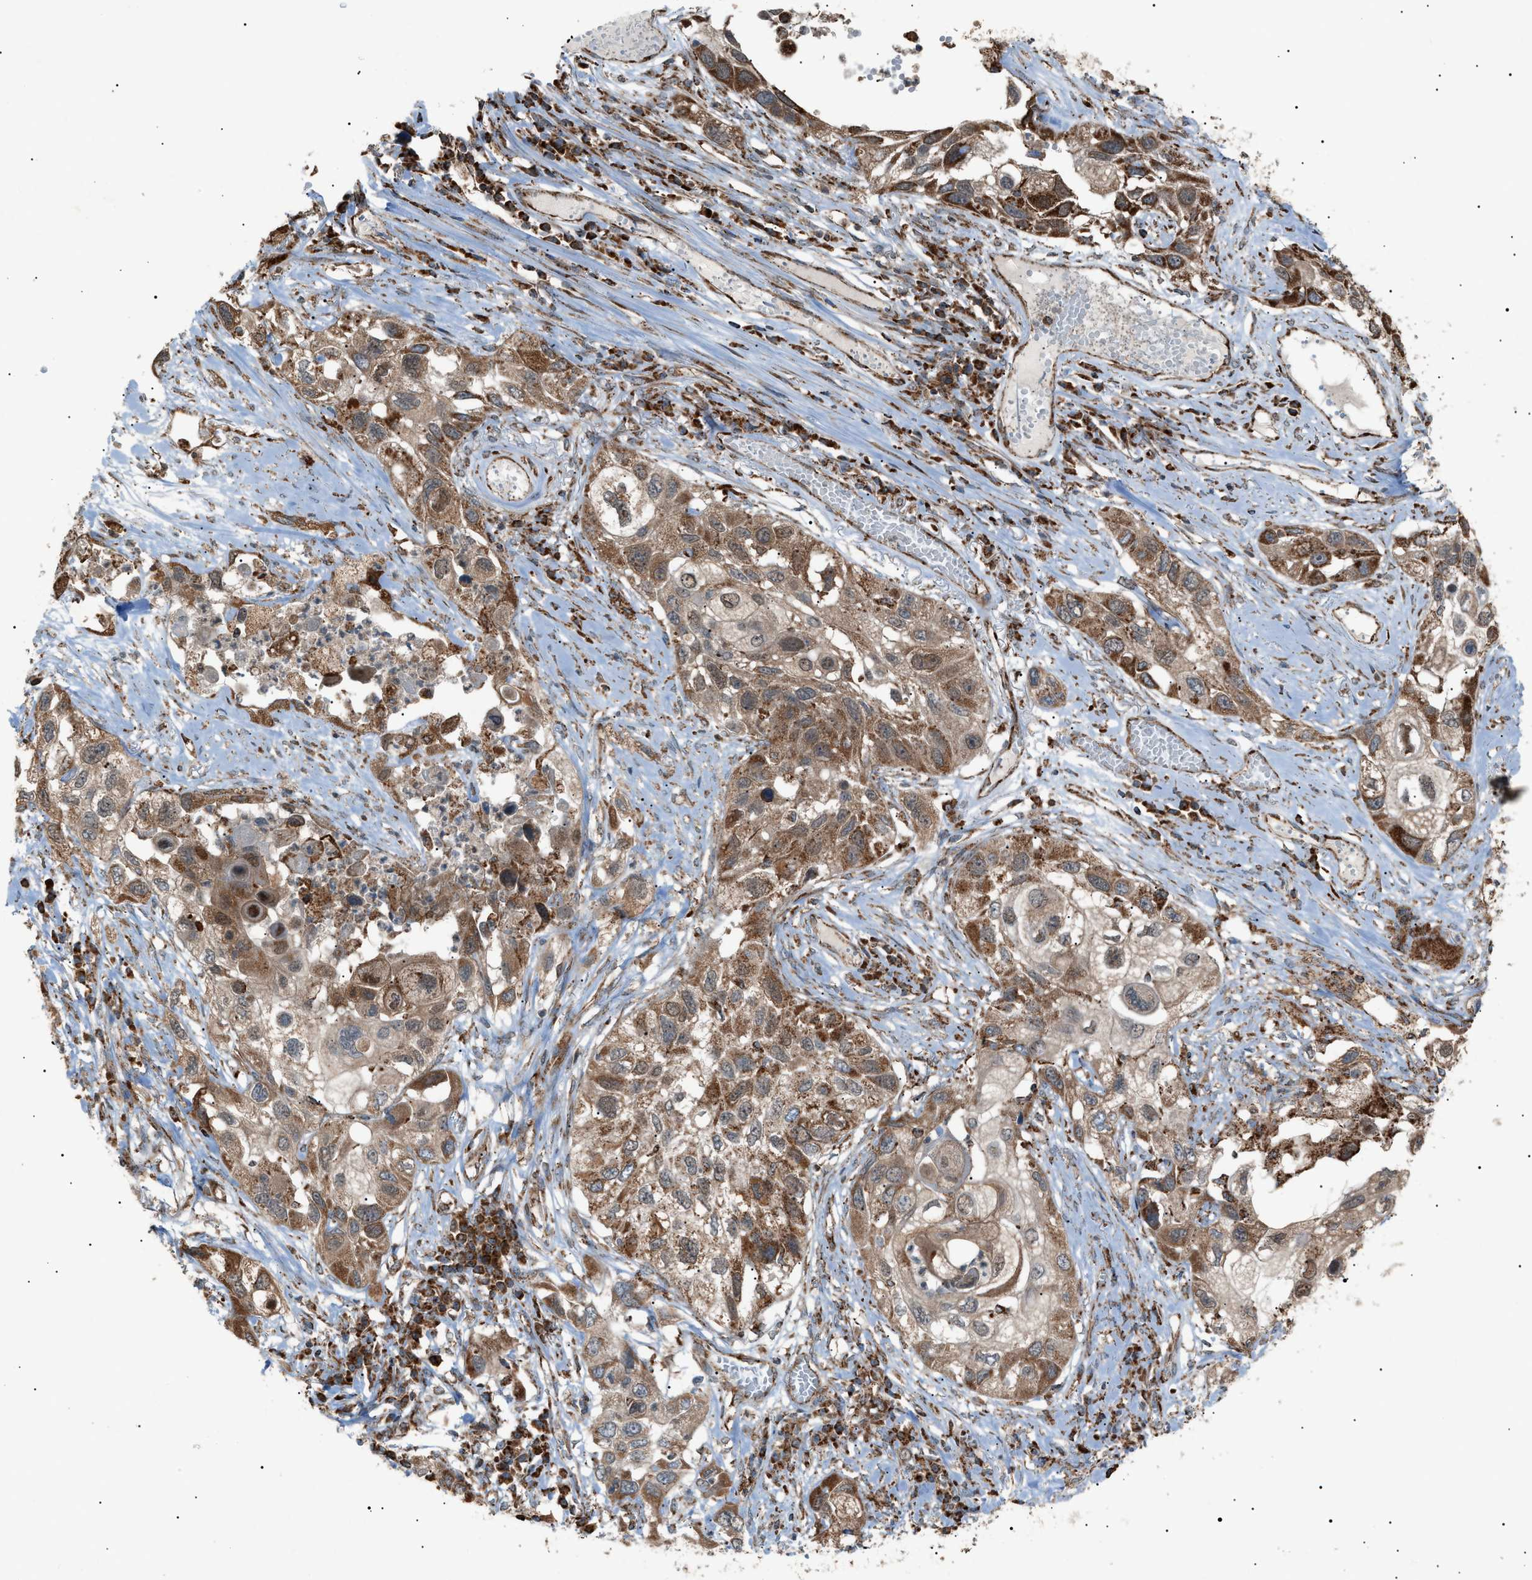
{"staining": {"intensity": "moderate", "quantity": ">75%", "location": "cytoplasmic/membranous"}, "tissue": "lung cancer", "cell_type": "Tumor cells", "image_type": "cancer", "snomed": [{"axis": "morphology", "description": "Squamous cell carcinoma, NOS"}, {"axis": "topography", "description": "Lung"}], "caption": "Lung squamous cell carcinoma was stained to show a protein in brown. There is medium levels of moderate cytoplasmic/membranous staining in about >75% of tumor cells.", "gene": "C1GALT1C1", "patient": {"sex": "male", "age": 71}}